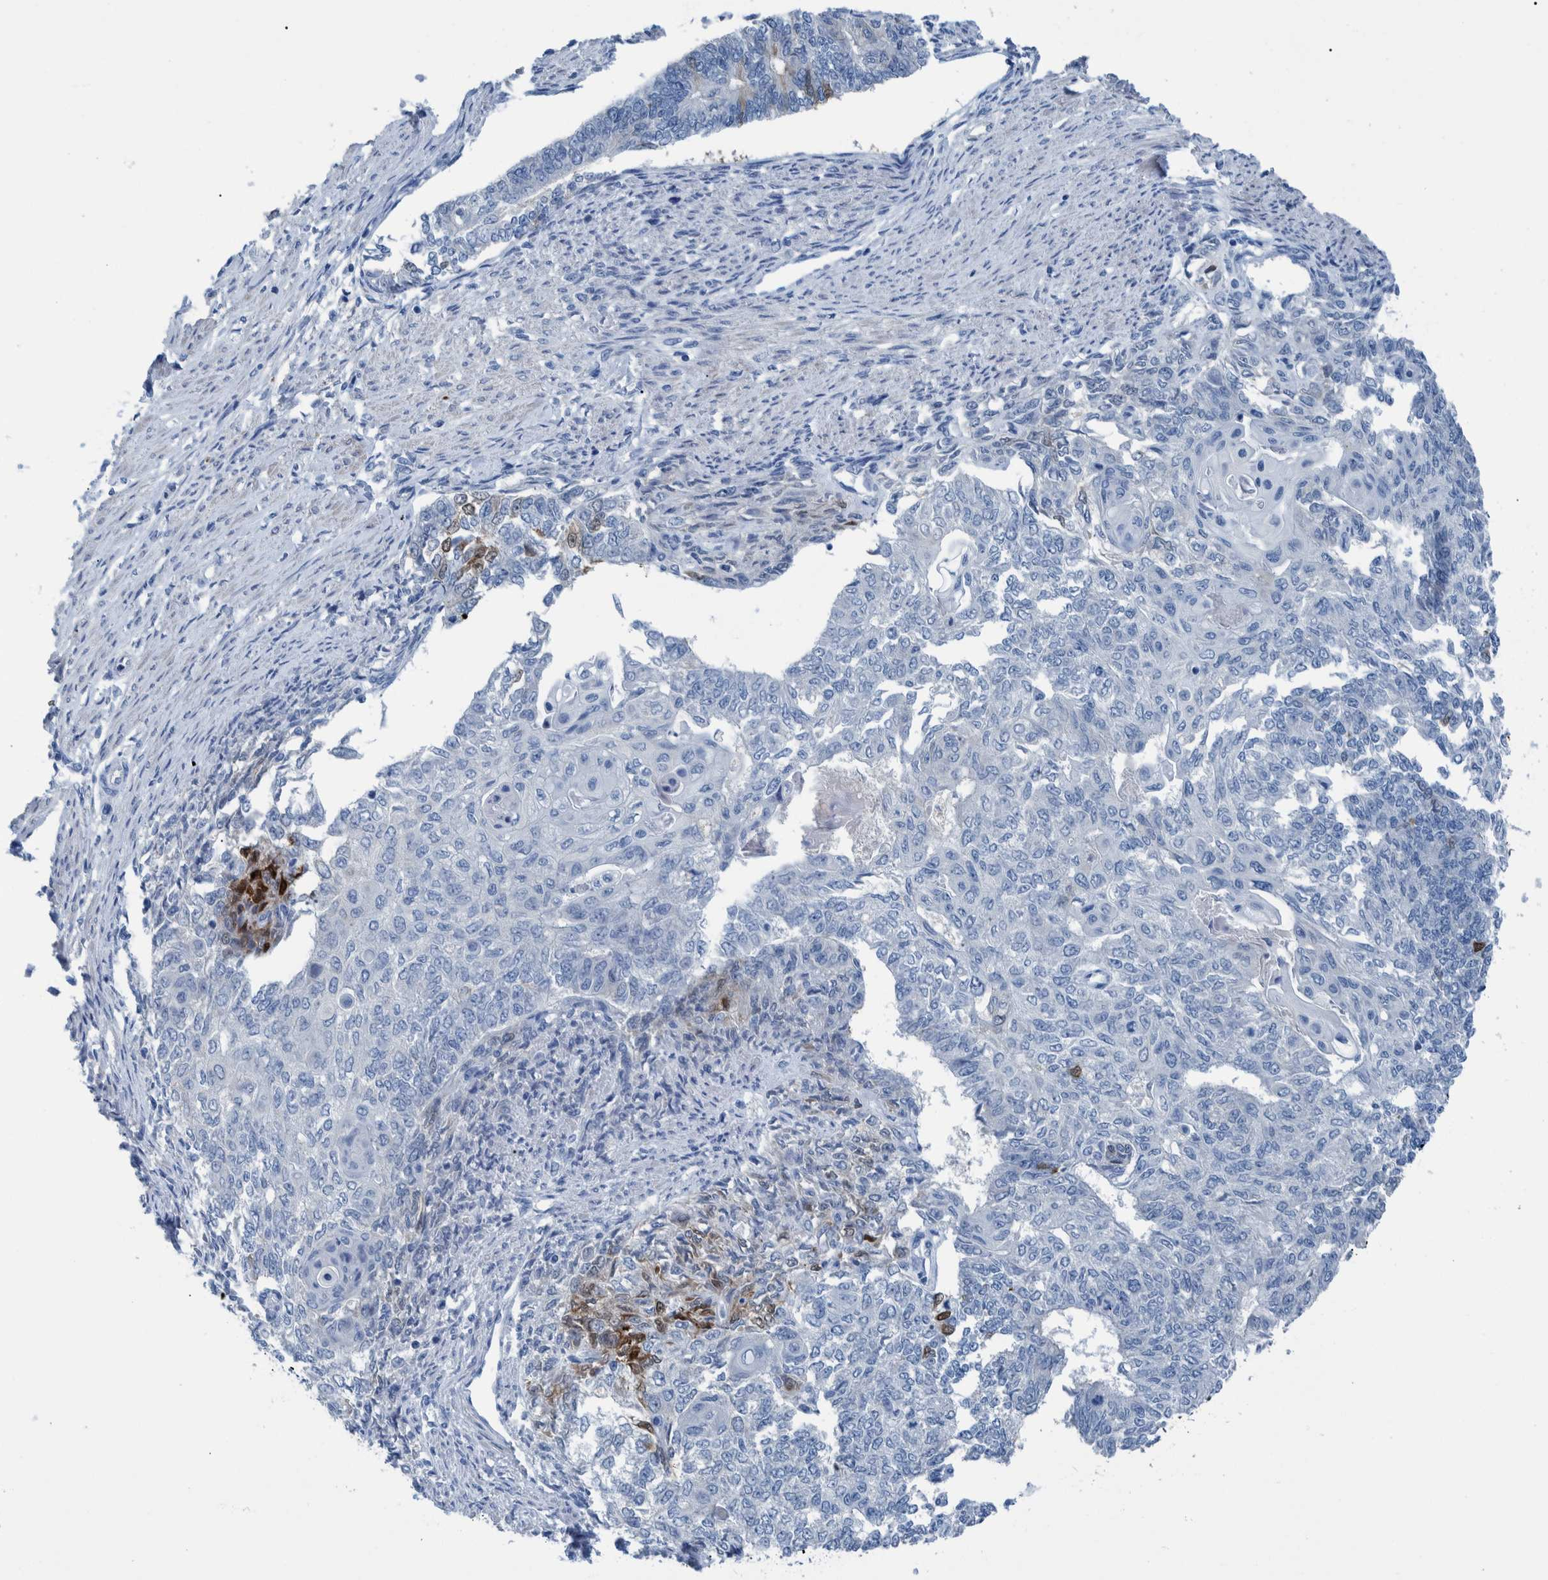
{"staining": {"intensity": "negative", "quantity": "none", "location": "none"}, "tissue": "endometrial cancer", "cell_type": "Tumor cells", "image_type": "cancer", "snomed": [{"axis": "morphology", "description": "Adenocarcinoma, NOS"}, {"axis": "topography", "description": "Endometrium"}], "caption": "The histopathology image demonstrates no significant positivity in tumor cells of endometrial cancer (adenocarcinoma).", "gene": "IDO1", "patient": {"sex": "female", "age": 32}}